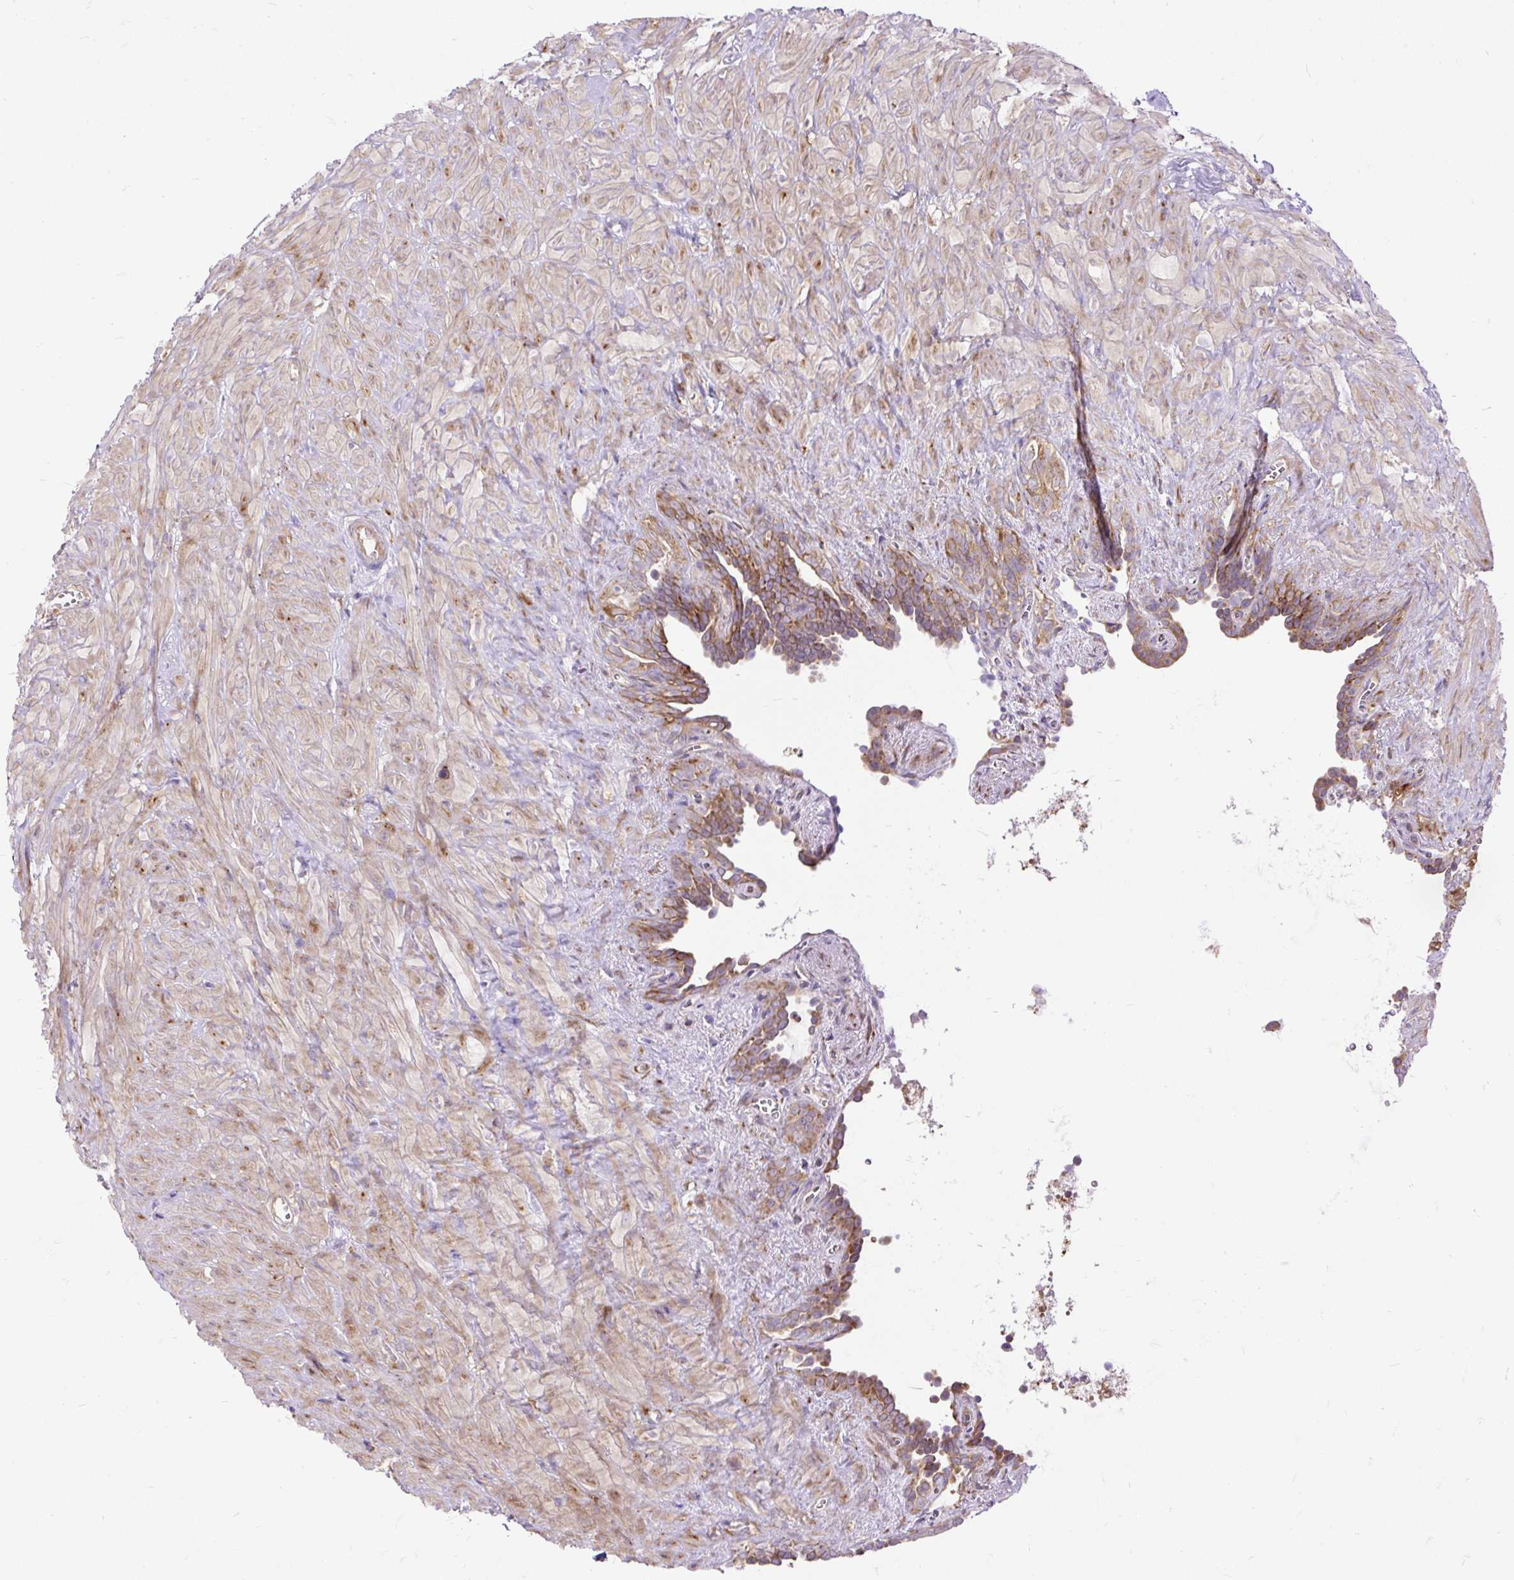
{"staining": {"intensity": "moderate", "quantity": ">75%", "location": "cytoplasmic/membranous"}, "tissue": "seminal vesicle", "cell_type": "Glandular cells", "image_type": "normal", "snomed": [{"axis": "morphology", "description": "Normal tissue, NOS"}, {"axis": "topography", "description": "Seminal veicle"}], "caption": "Protein staining by immunohistochemistry (IHC) exhibits moderate cytoplasmic/membranous positivity in about >75% of glandular cells in unremarkable seminal vesicle. (IHC, brightfield microscopy, high magnification).", "gene": "RPS5", "patient": {"sex": "male", "age": 76}}